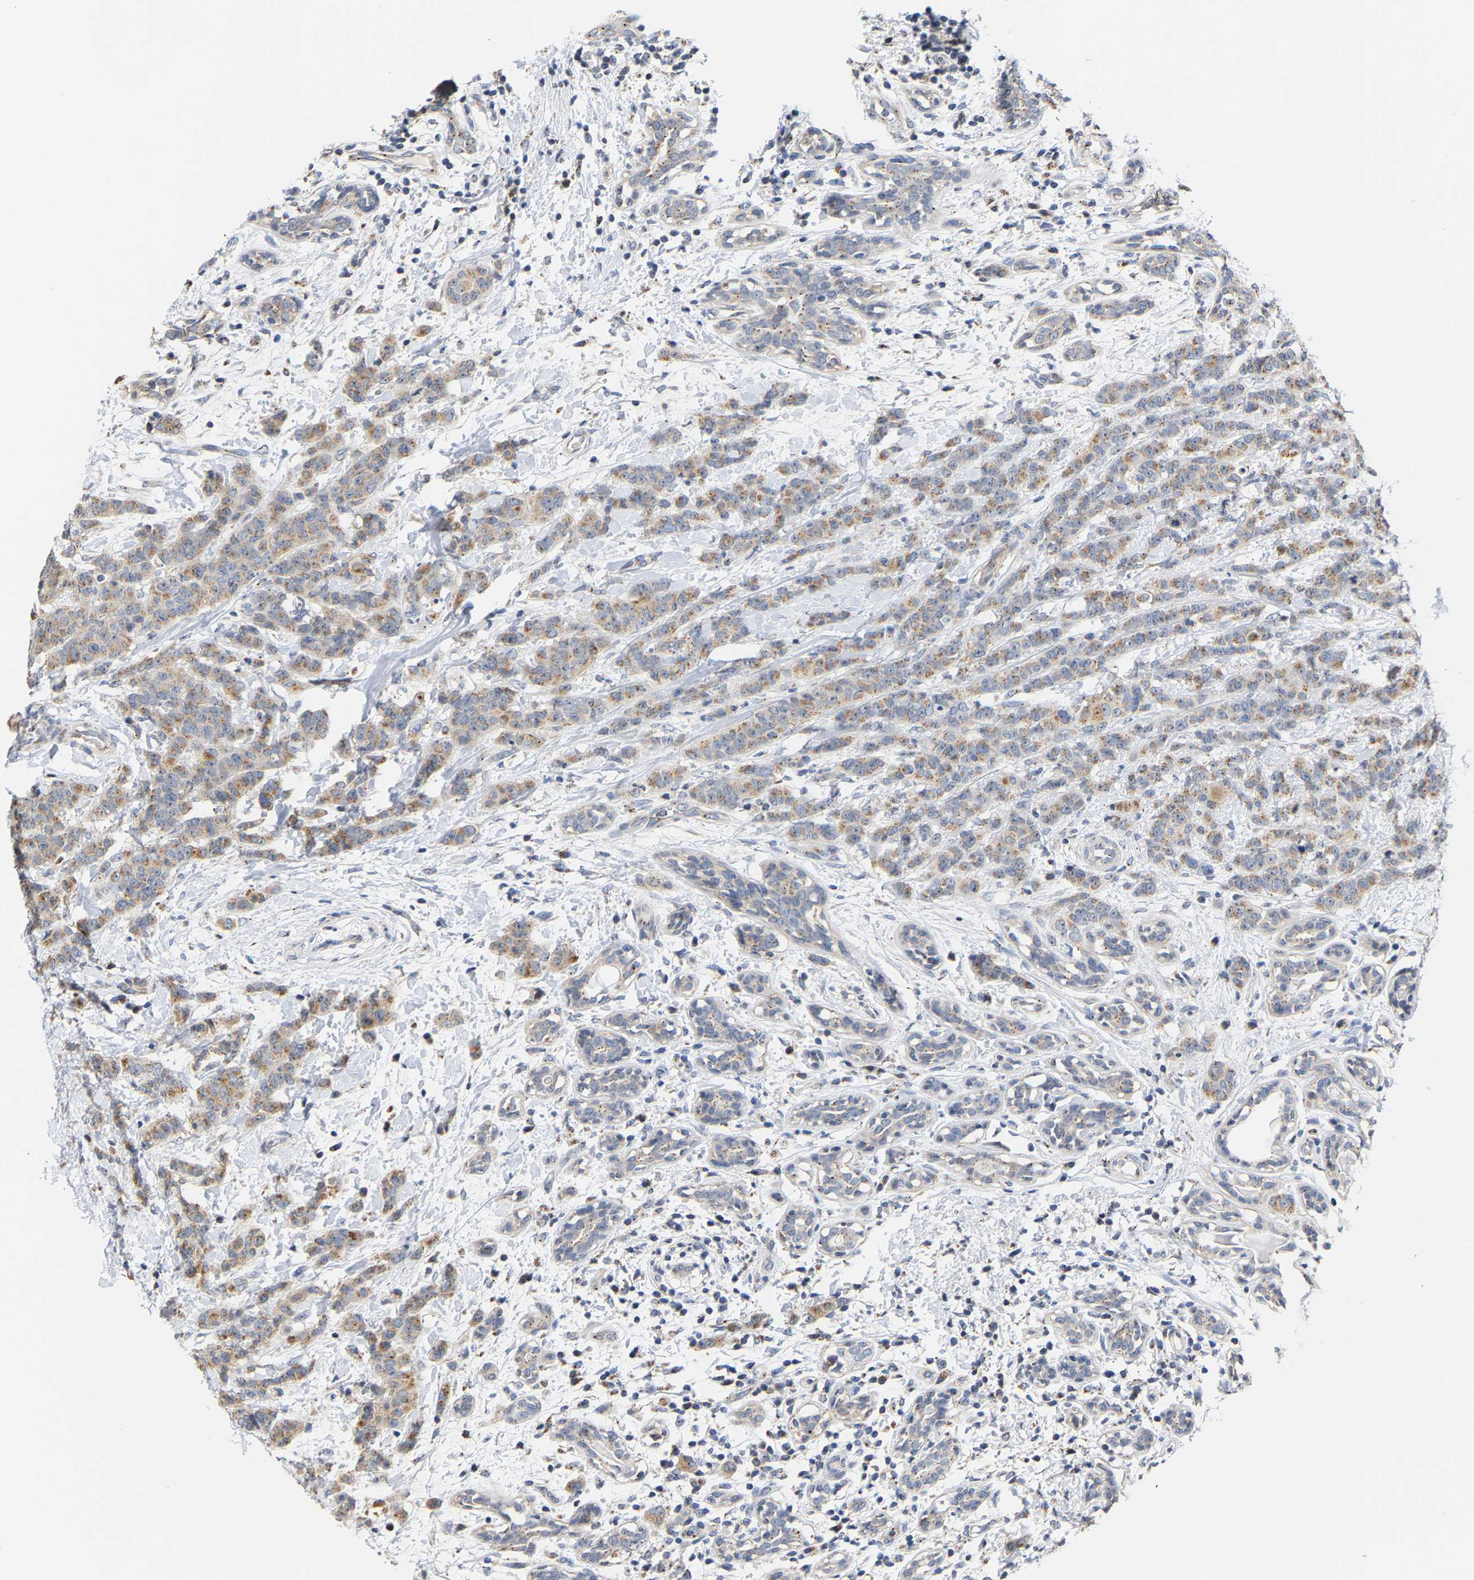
{"staining": {"intensity": "weak", "quantity": ">75%", "location": "cytoplasmic/membranous"}, "tissue": "breast cancer", "cell_type": "Tumor cells", "image_type": "cancer", "snomed": [{"axis": "morphology", "description": "Normal tissue, NOS"}, {"axis": "morphology", "description": "Duct carcinoma"}, {"axis": "topography", "description": "Breast"}], "caption": "IHC of breast cancer reveals low levels of weak cytoplasmic/membranous staining in approximately >75% of tumor cells.", "gene": "PCNT", "patient": {"sex": "female", "age": 40}}